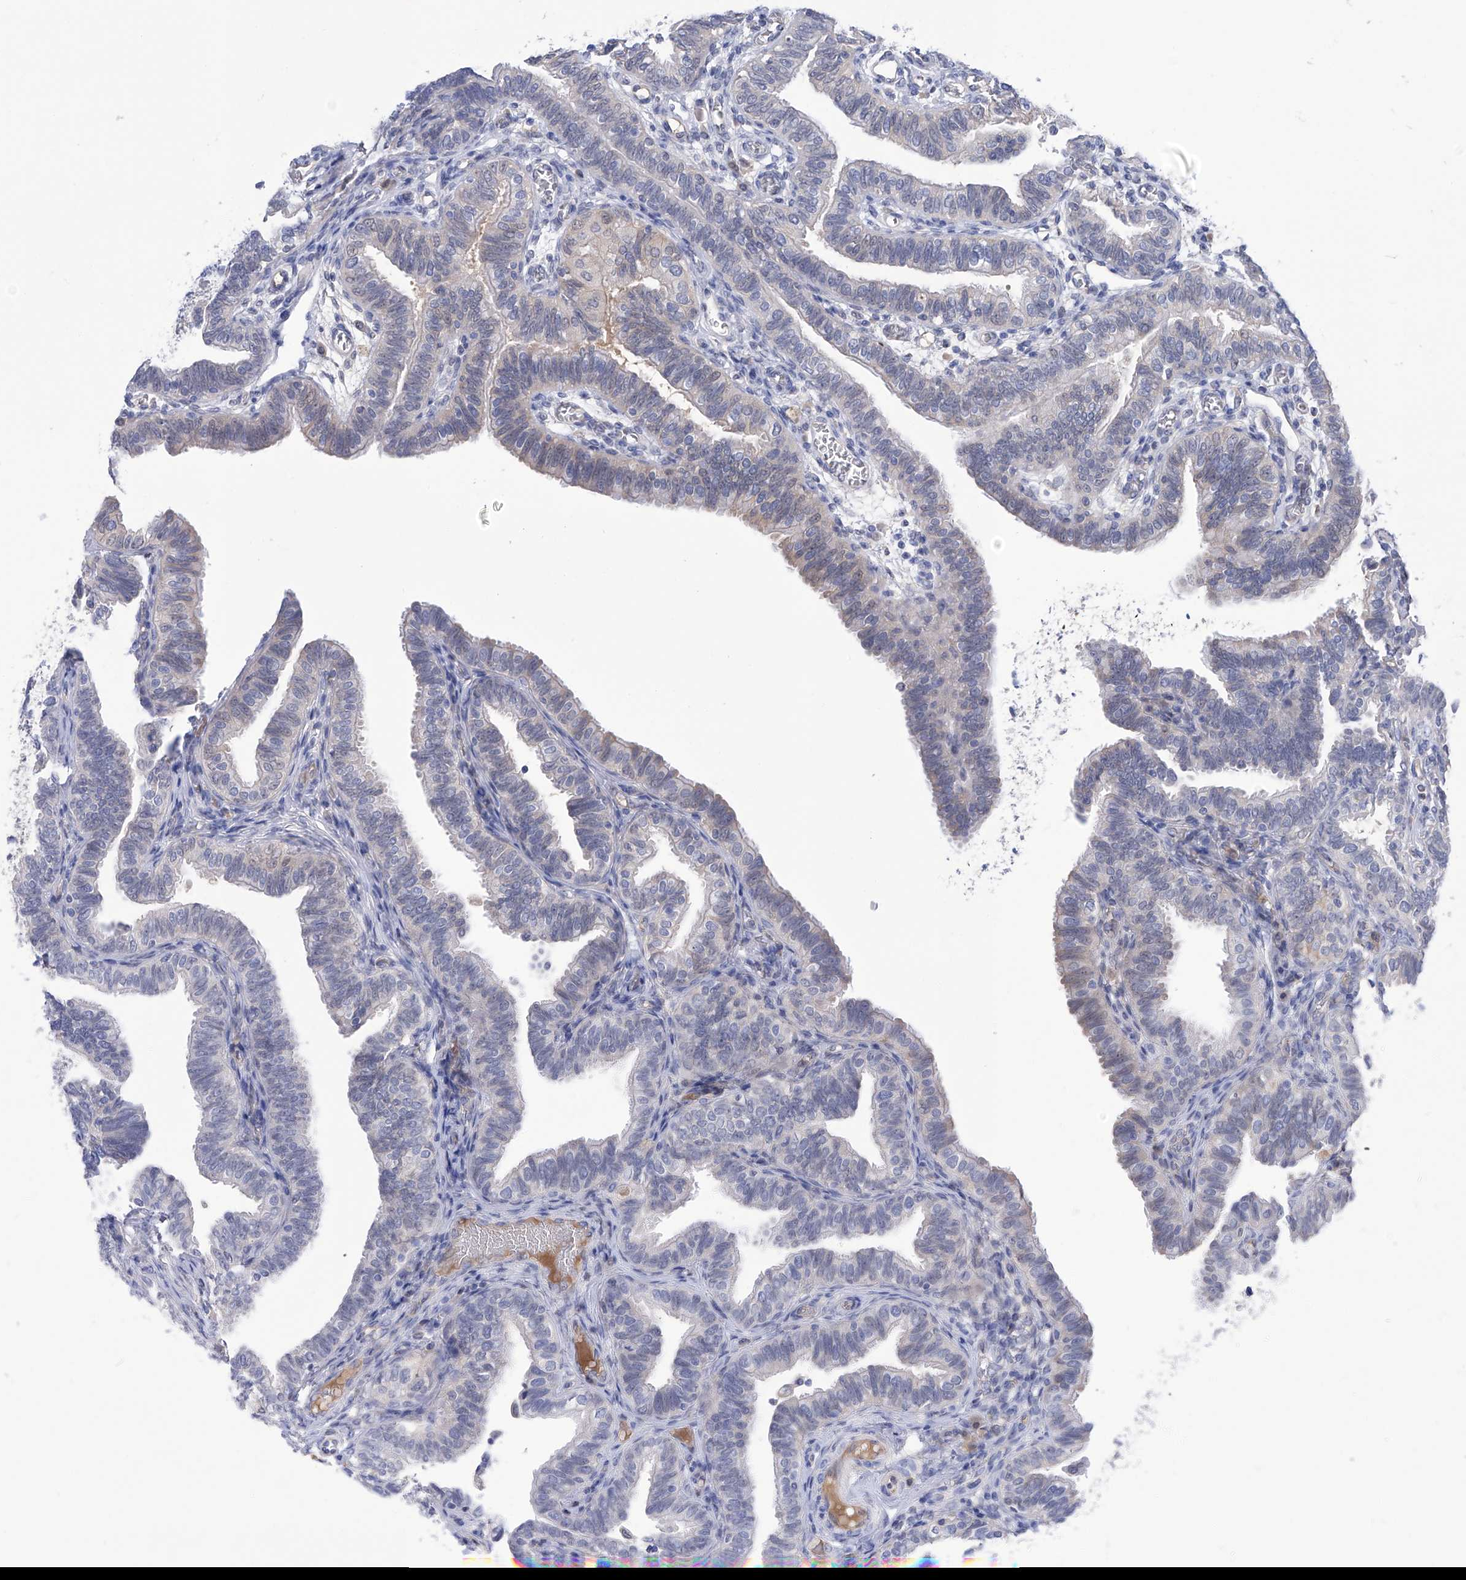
{"staining": {"intensity": "weak", "quantity": "<25%", "location": "cytoplasmic/membranous"}, "tissue": "fallopian tube", "cell_type": "Glandular cells", "image_type": "normal", "snomed": [{"axis": "morphology", "description": "Normal tissue, NOS"}, {"axis": "topography", "description": "Fallopian tube"}], "caption": "Photomicrograph shows no significant protein staining in glandular cells of normal fallopian tube.", "gene": "PGM3", "patient": {"sex": "female", "age": 39}}